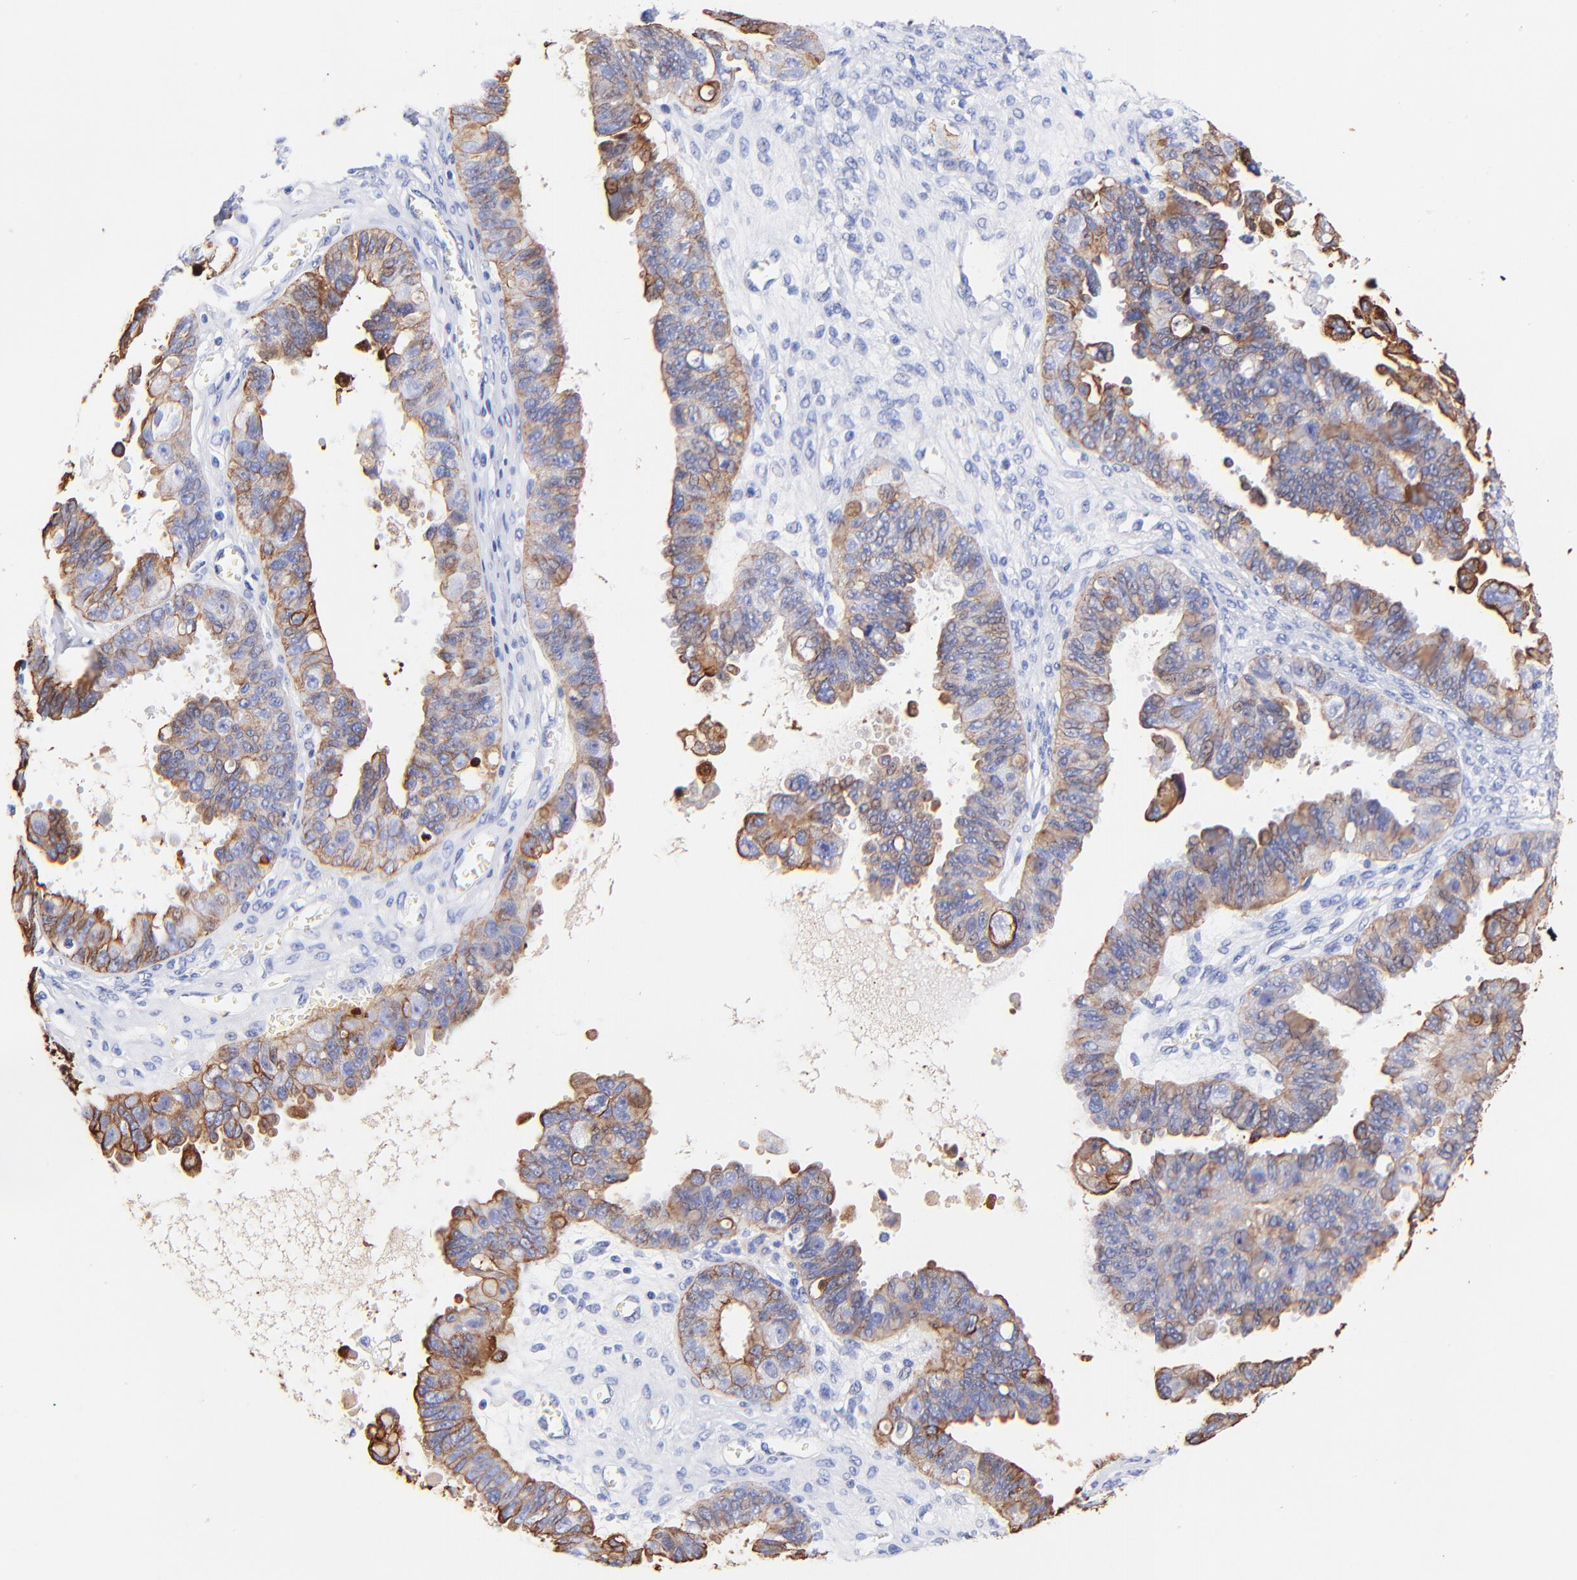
{"staining": {"intensity": "strong", "quantity": ">75%", "location": "cytoplasmic/membranous"}, "tissue": "ovarian cancer", "cell_type": "Tumor cells", "image_type": "cancer", "snomed": [{"axis": "morphology", "description": "Carcinoma, endometroid"}, {"axis": "topography", "description": "Ovary"}], "caption": "Immunohistochemical staining of ovarian cancer reveals strong cytoplasmic/membranous protein expression in approximately >75% of tumor cells.", "gene": "KRT19", "patient": {"sex": "female", "age": 85}}